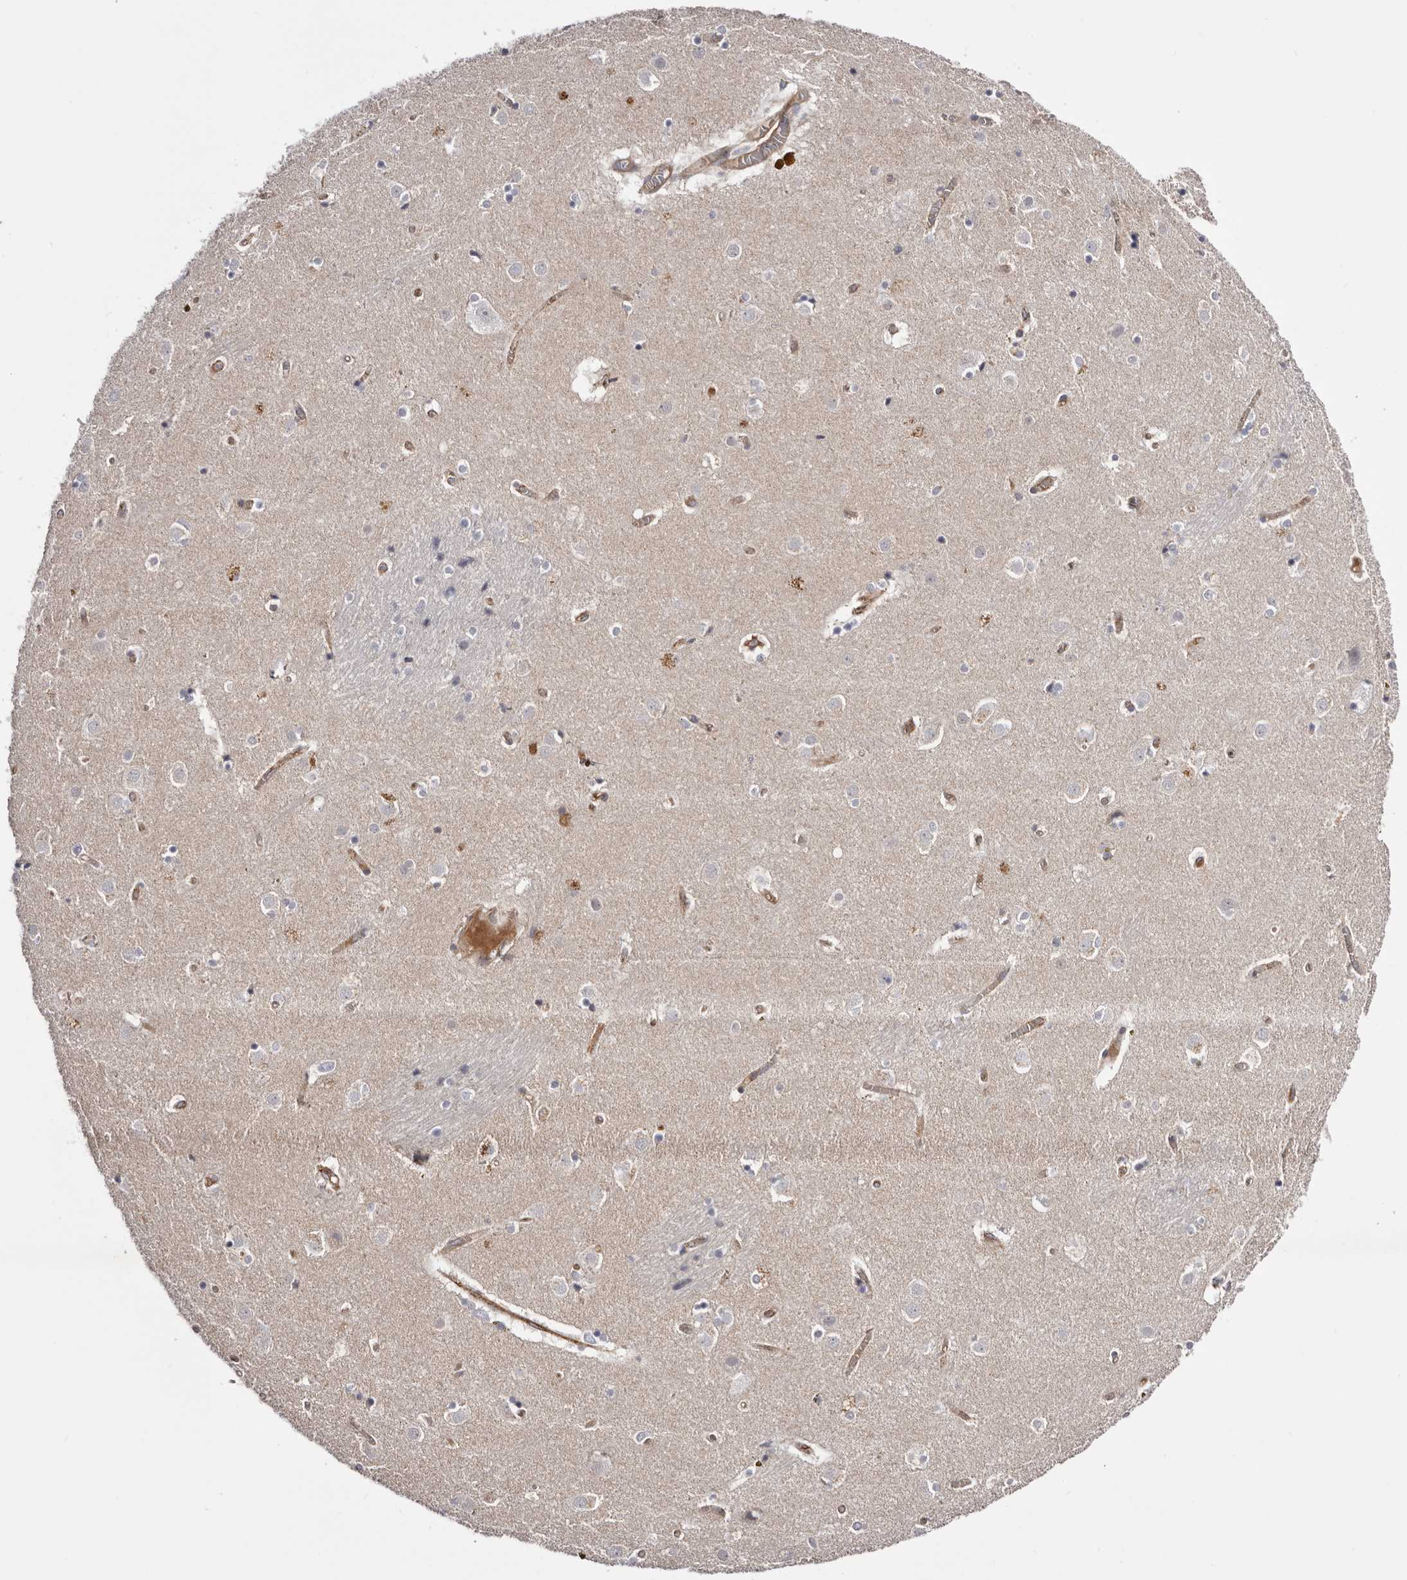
{"staining": {"intensity": "negative", "quantity": "none", "location": "none"}, "tissue": "caudate", "cell_type": "Glial cells", "image_type": "normal", "snomed": [{"axis": "morphology", "description": "Normal tissue, NOS"}, {"axis": "topography", "description": "Lateral ventricle wall"}], "caption": "Glial cells show no significant staining in normal caudate. (DAB (3,3'-diaminobenzidine) IHC, high magnification).", "gene": "DMRT2", "patient": {"sex": "male", "age": 70}}